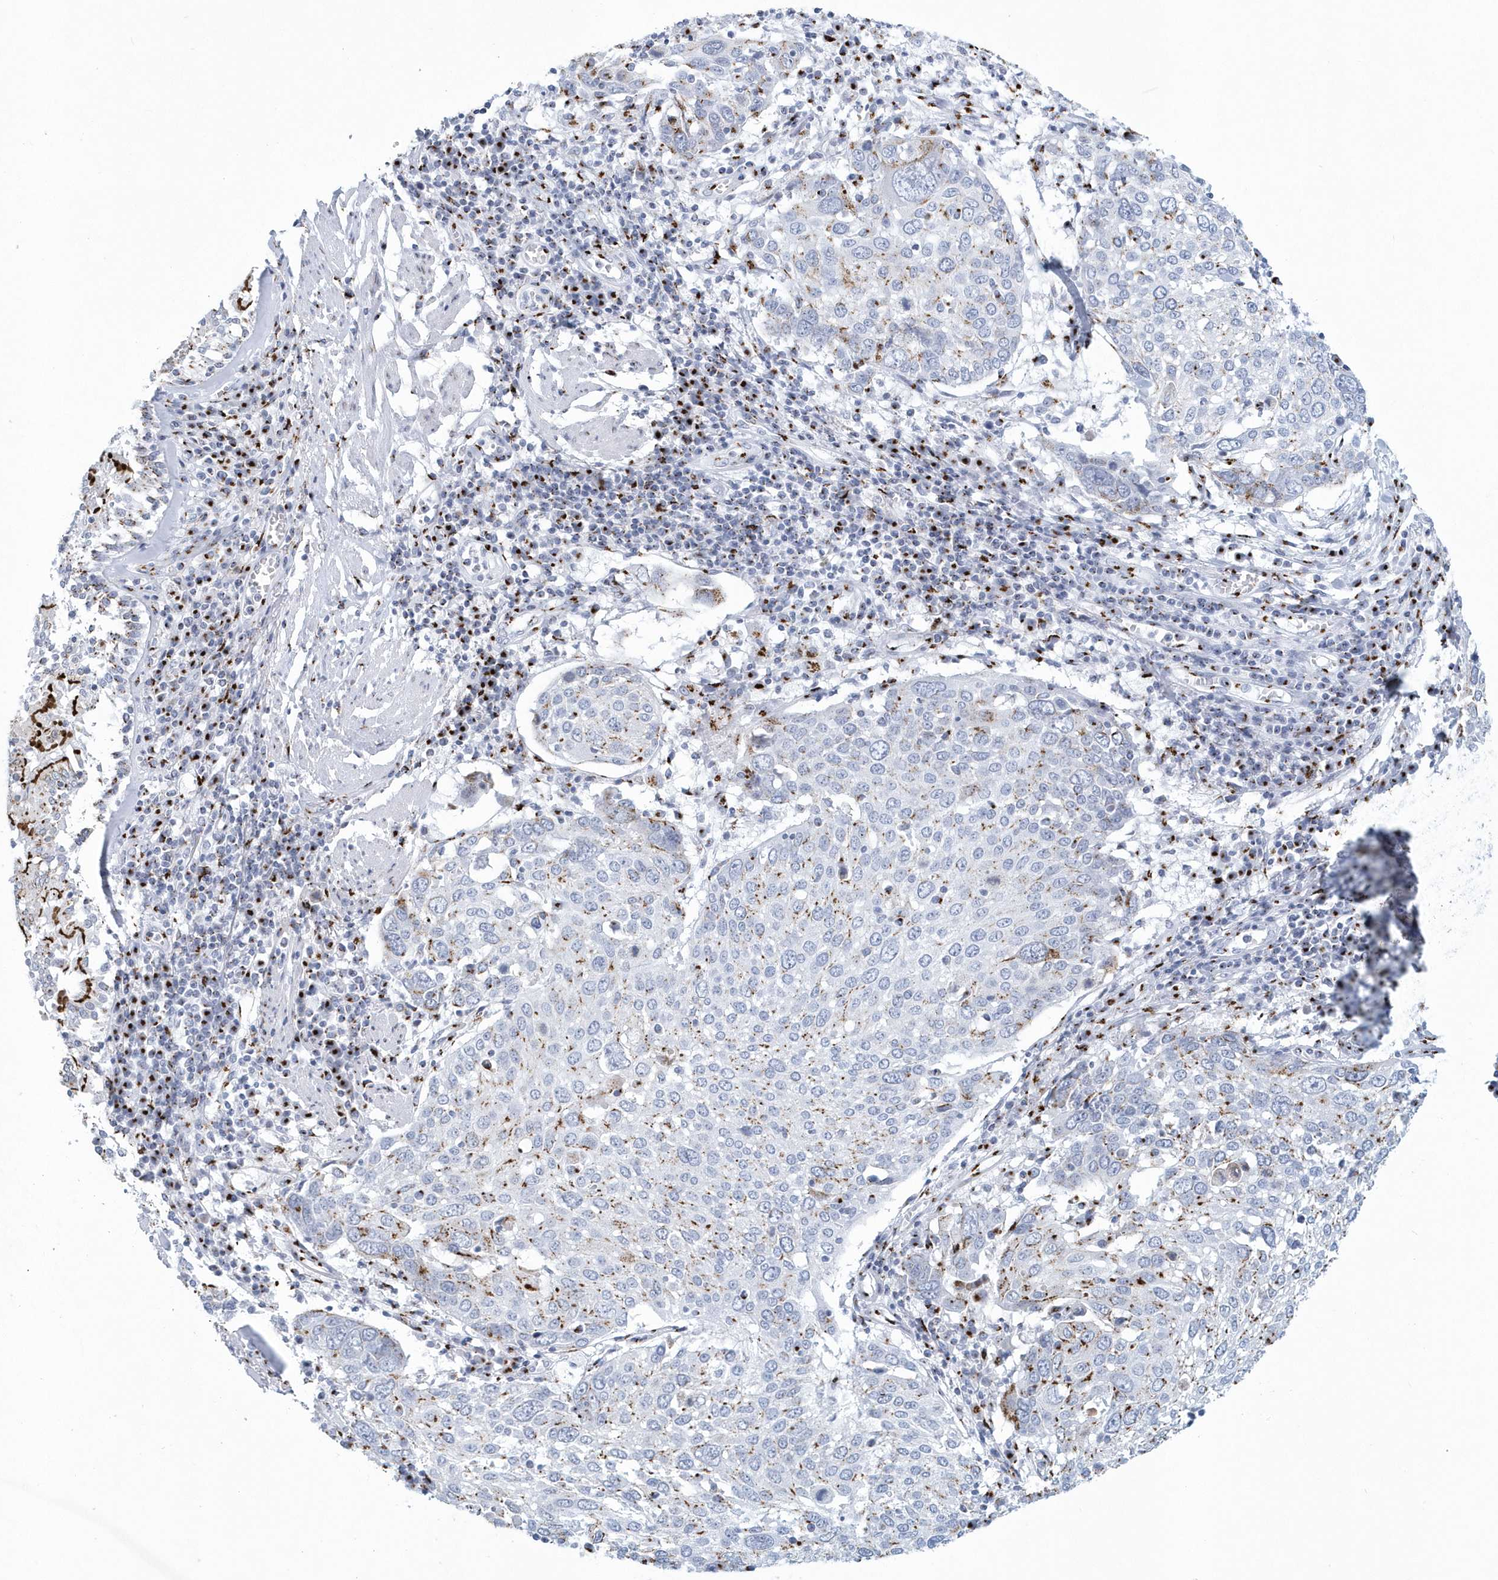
{"staining": {"intensity": "weak", "quantity": "25%-75%", "location": "cytoplasmic/membranous"}, "tissue": "lung cancer", "cell_type": "Tumor cells", "image_type": "cancer", "snomed": [{"axis": "morphology", "description": "Squamous cell carcinoma, NOS"}, {"axis": "topography", "description": "Lung"}], "caption": "IHC (DAB) staining of squamous cell carcinoma (lung) exhibits weak cytoplasmic/membranous protein staining in approximately 25%-75% of tumor cells.", "gene": "SLX9", "patient": {"sex": "male", "age": 65}}